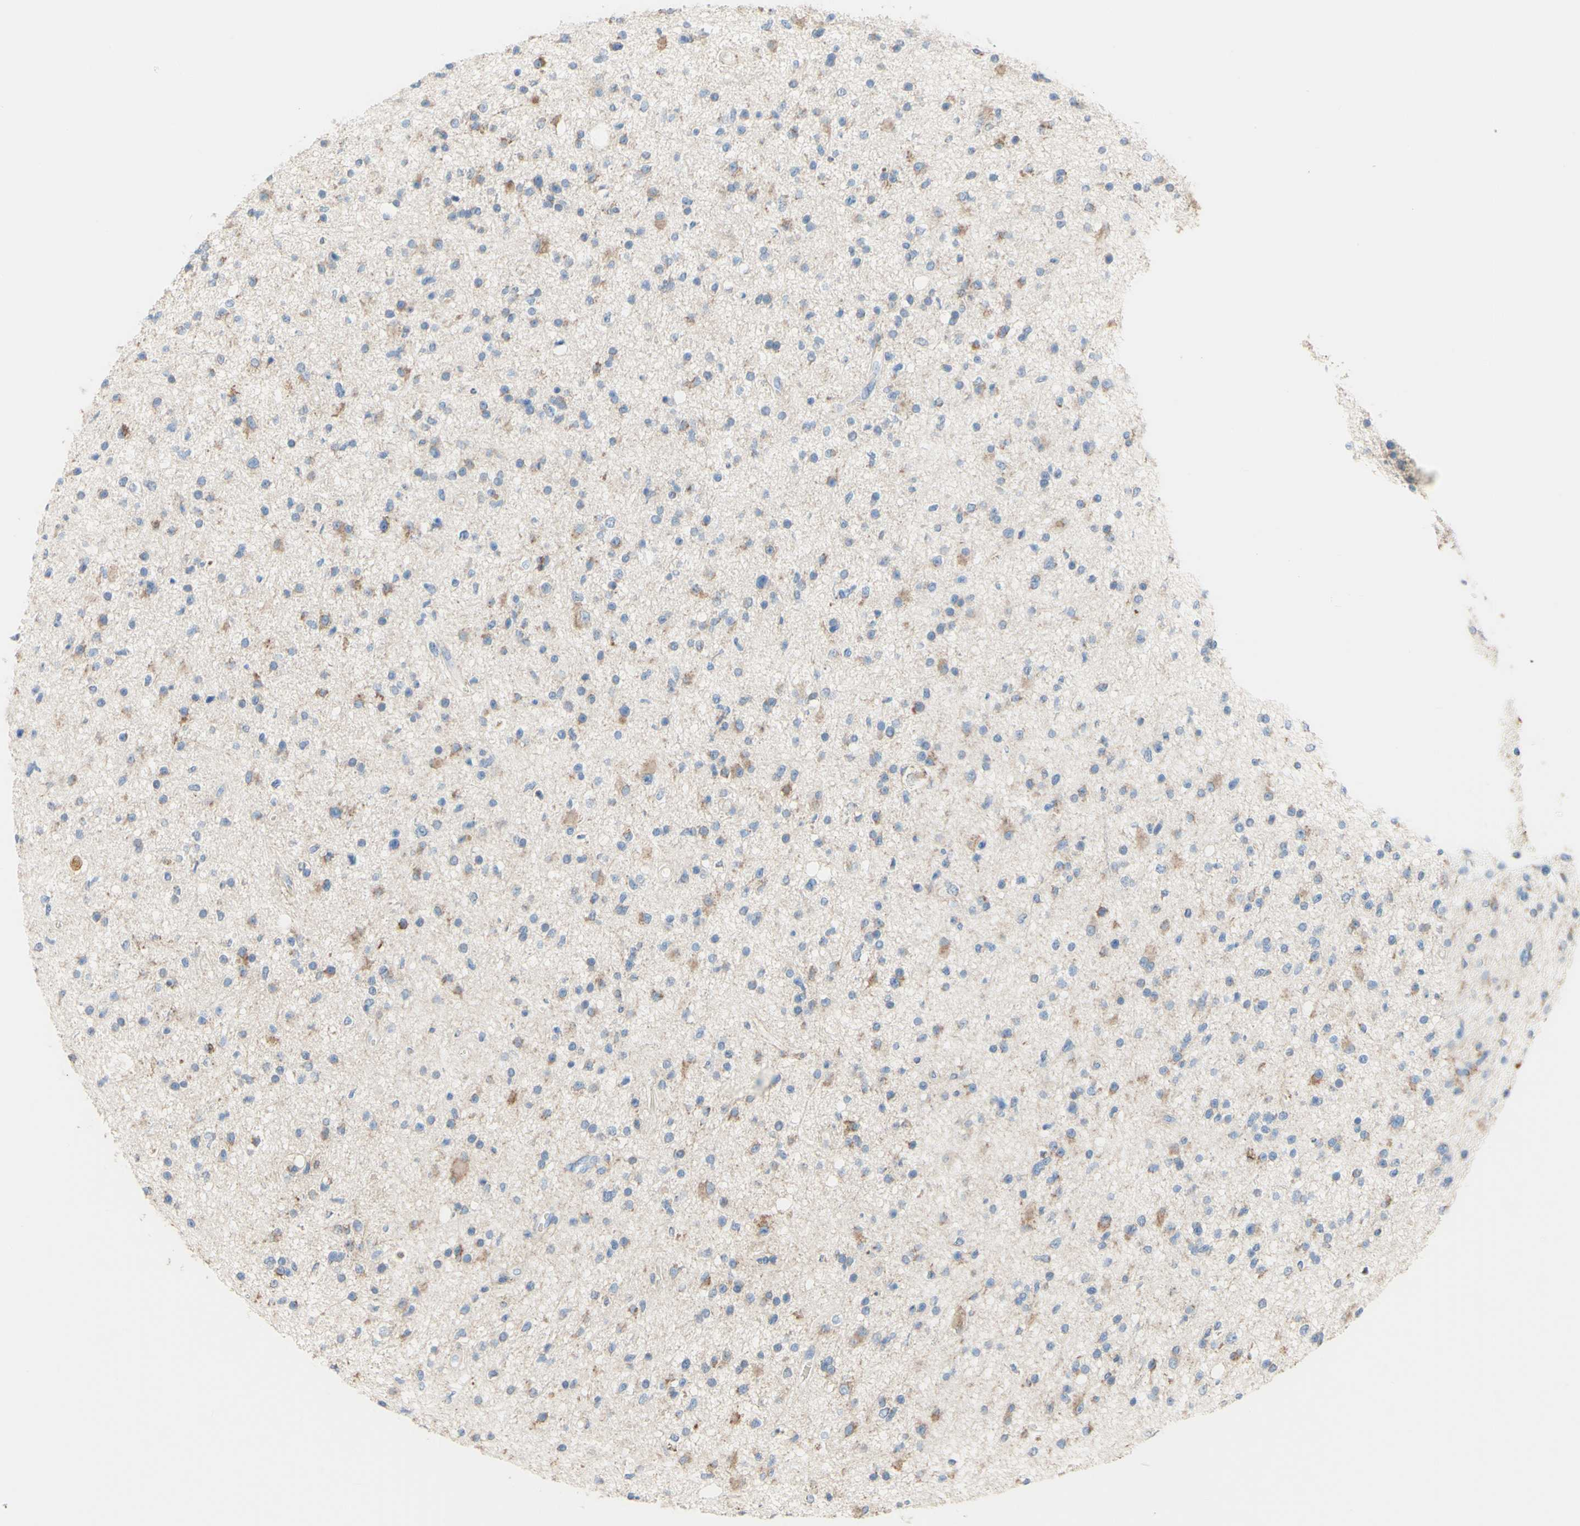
{"staining": {"intensity": "moderate", "quantity": "25%-75%", "location": "cytoplasmic/membranous"}, "tissue": "glioma", "cell_type": "Tumor cells", "image_type": "cancer", "snomed": [{"axis": "morphology", "description": "Glioma, malignant, High grade"}, {"axis": "topography", "description": "Brain"}], "caption": "A micrograph of glioma stained for a protein displays moderate cytoplasmic/membranous brown staining in tumor cells.", "gene": "AGPAT5", "patient": {"sex": "male", "age": 33}}